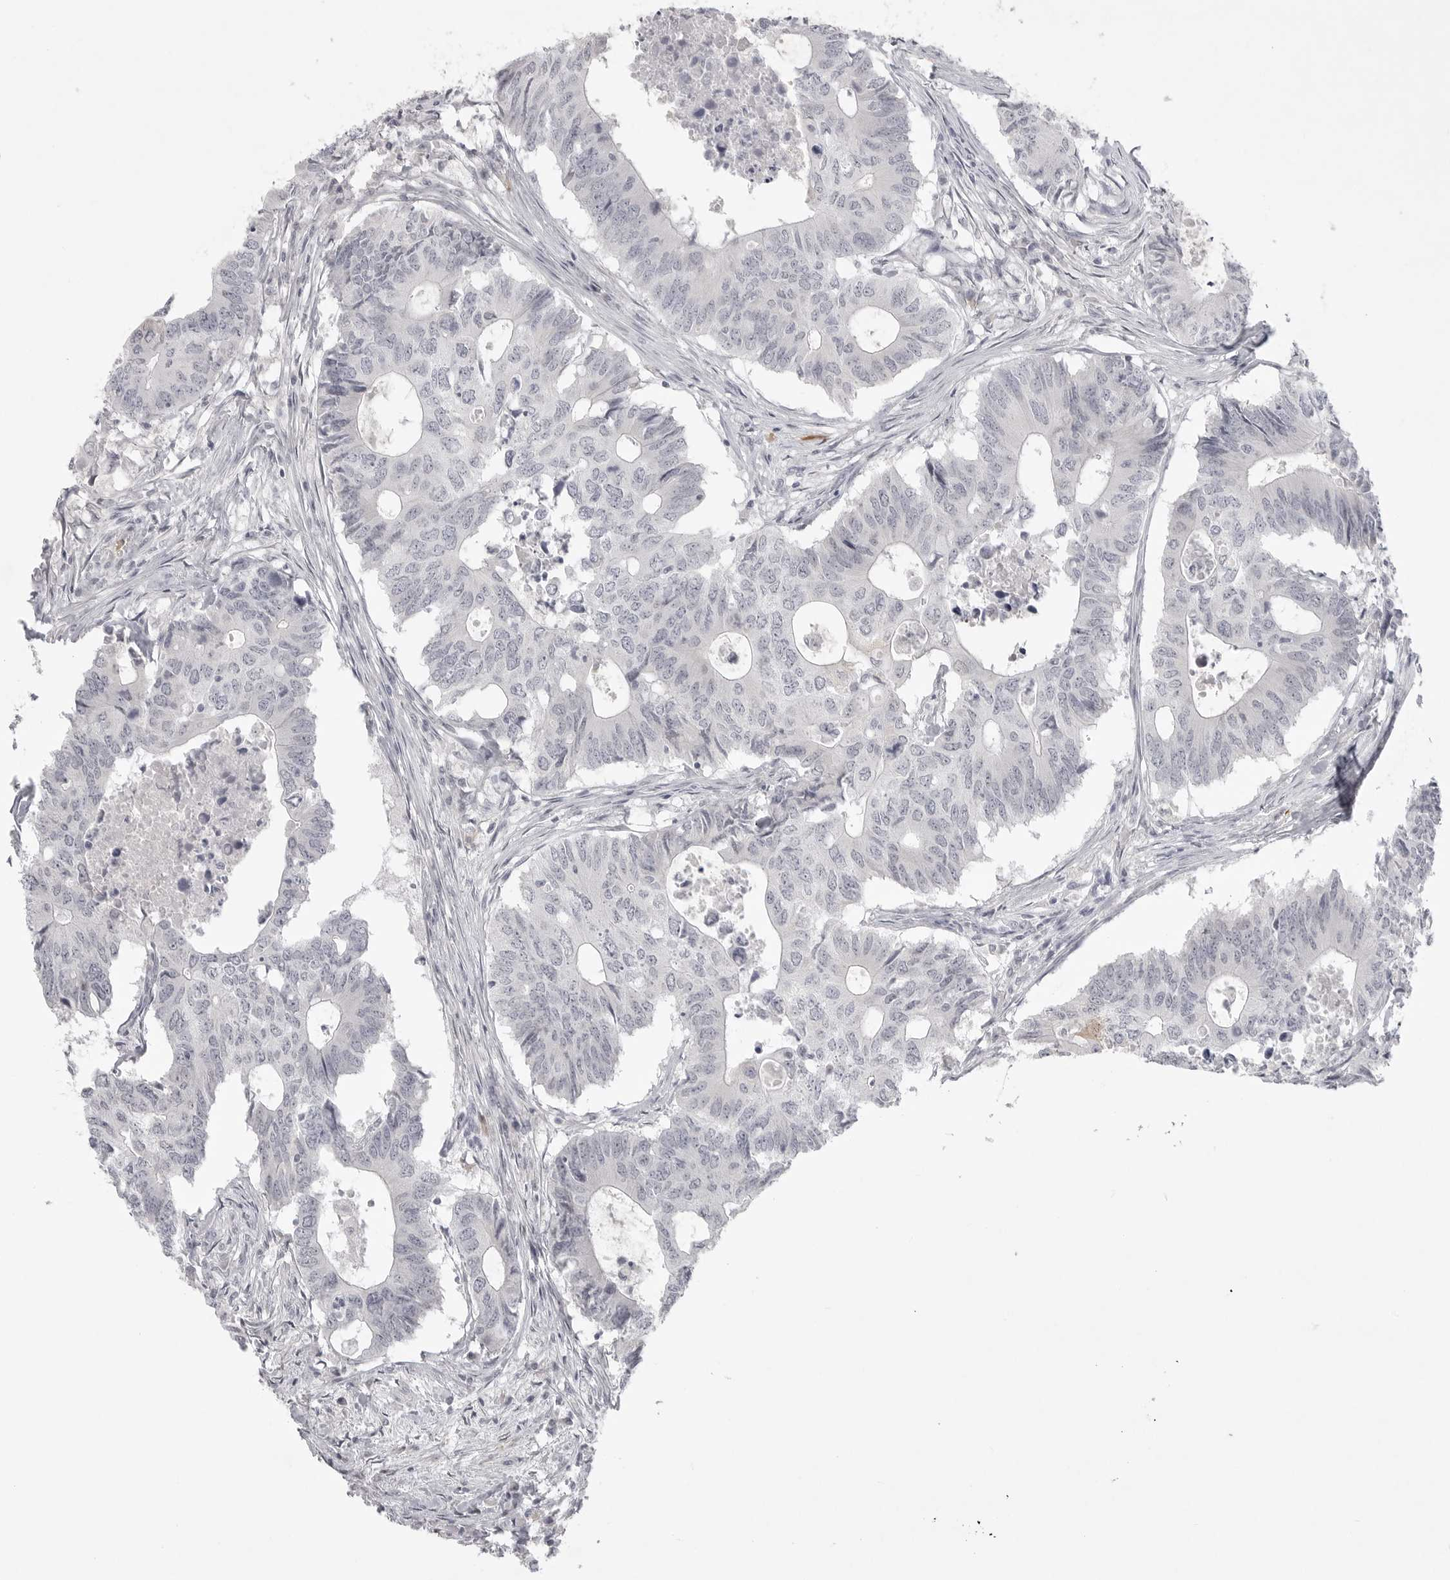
{"staining": {"intensity": "negative", "quantity": "none", "location": "none"}, "tissue": "colorectal cancer", "cell_type": "Tumor cells", "image_type": "cancer", "snomed": [{"axis": "morphology", "description": "Adenocarcinoma, NOS"}, {"axis": "topography", "description": "Colon"}], "caption": "Colorectal cancer (adenocarcinoma) stained for a protein using IHC demonstrates no staining tumor cells.", "gene": "TCTN3", "patient": {"sex": "male", "age": 71}}